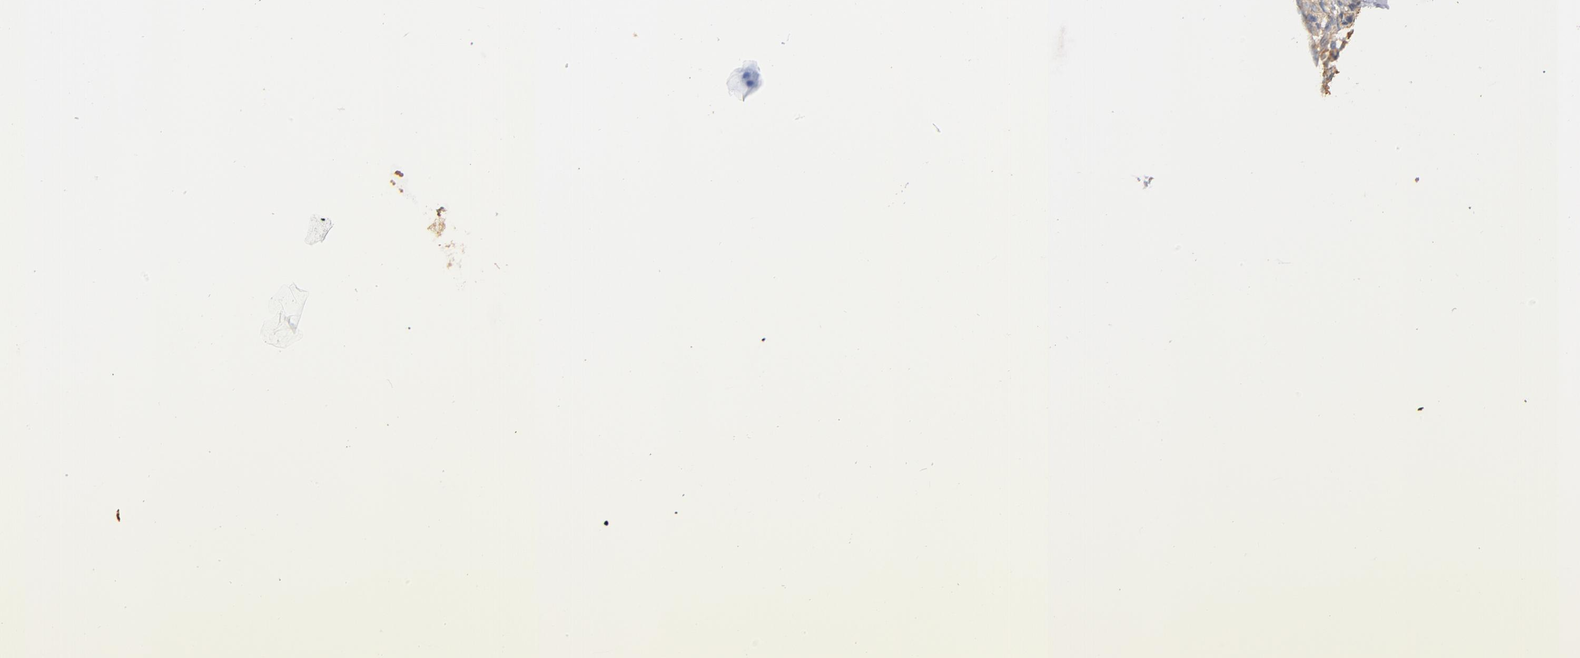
{"staining": {"intensity": "weak", "quantity": ">75%", "location": "cytoplasmic/membranous"}, "tissue": "endometrium", "cell_type": "Cells in endometrial stroma", "image_type": "normal", "snomed": [{"axis": "morphology", "description": "Normal tissue, NOS"}, {"axis": "topography", "description": "Endometrium"}], "caption": "Immunohistochemical staining of benign endometrium exhibits weak cytoplasmic/membranous protein expression in about >75% of cells in endometrial stroma. (brown staining indicates protein expression, while blue staining denotes nuclei).", "gene": "DMD", "patient": {"sex": "female", "age": 72}}